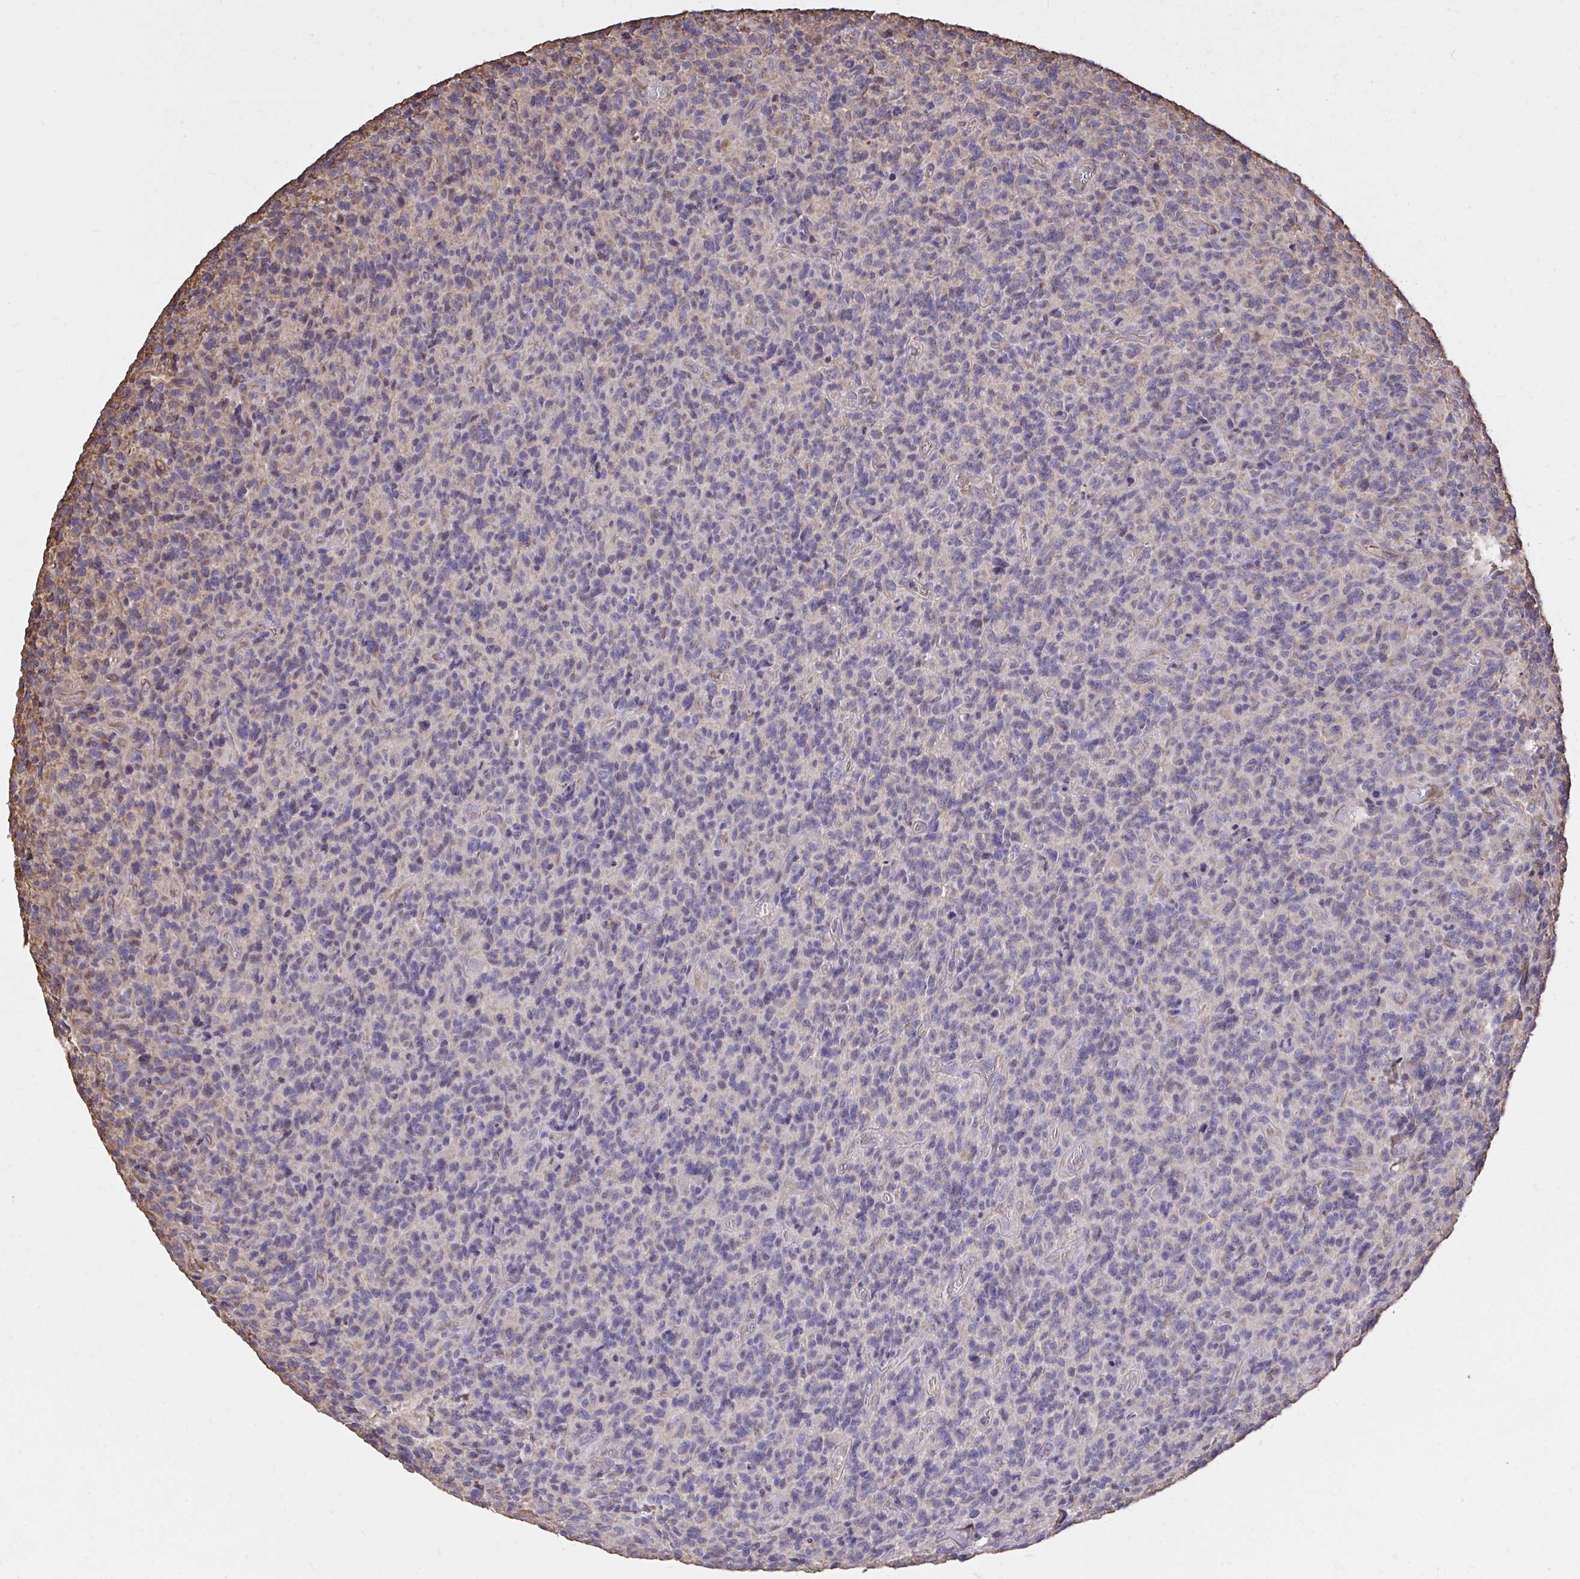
{"staining": {"intensity": "negative", "quantity": "none", "location": "none"}, "tissue": "glioma", "cell_type": "Tumor cells", "image_type": "cancer", "snomed": [{"axis": "morphology", "description": "Glioma, malignant, High grade"}, {"axis": "topography", "description": "Brain"}], "caption": "DAB immunohistochemical staining of glioma displays no significant staining in tumor cells.", "gene": "RNF103", "patient": {"sex": "male", "age": 76}}